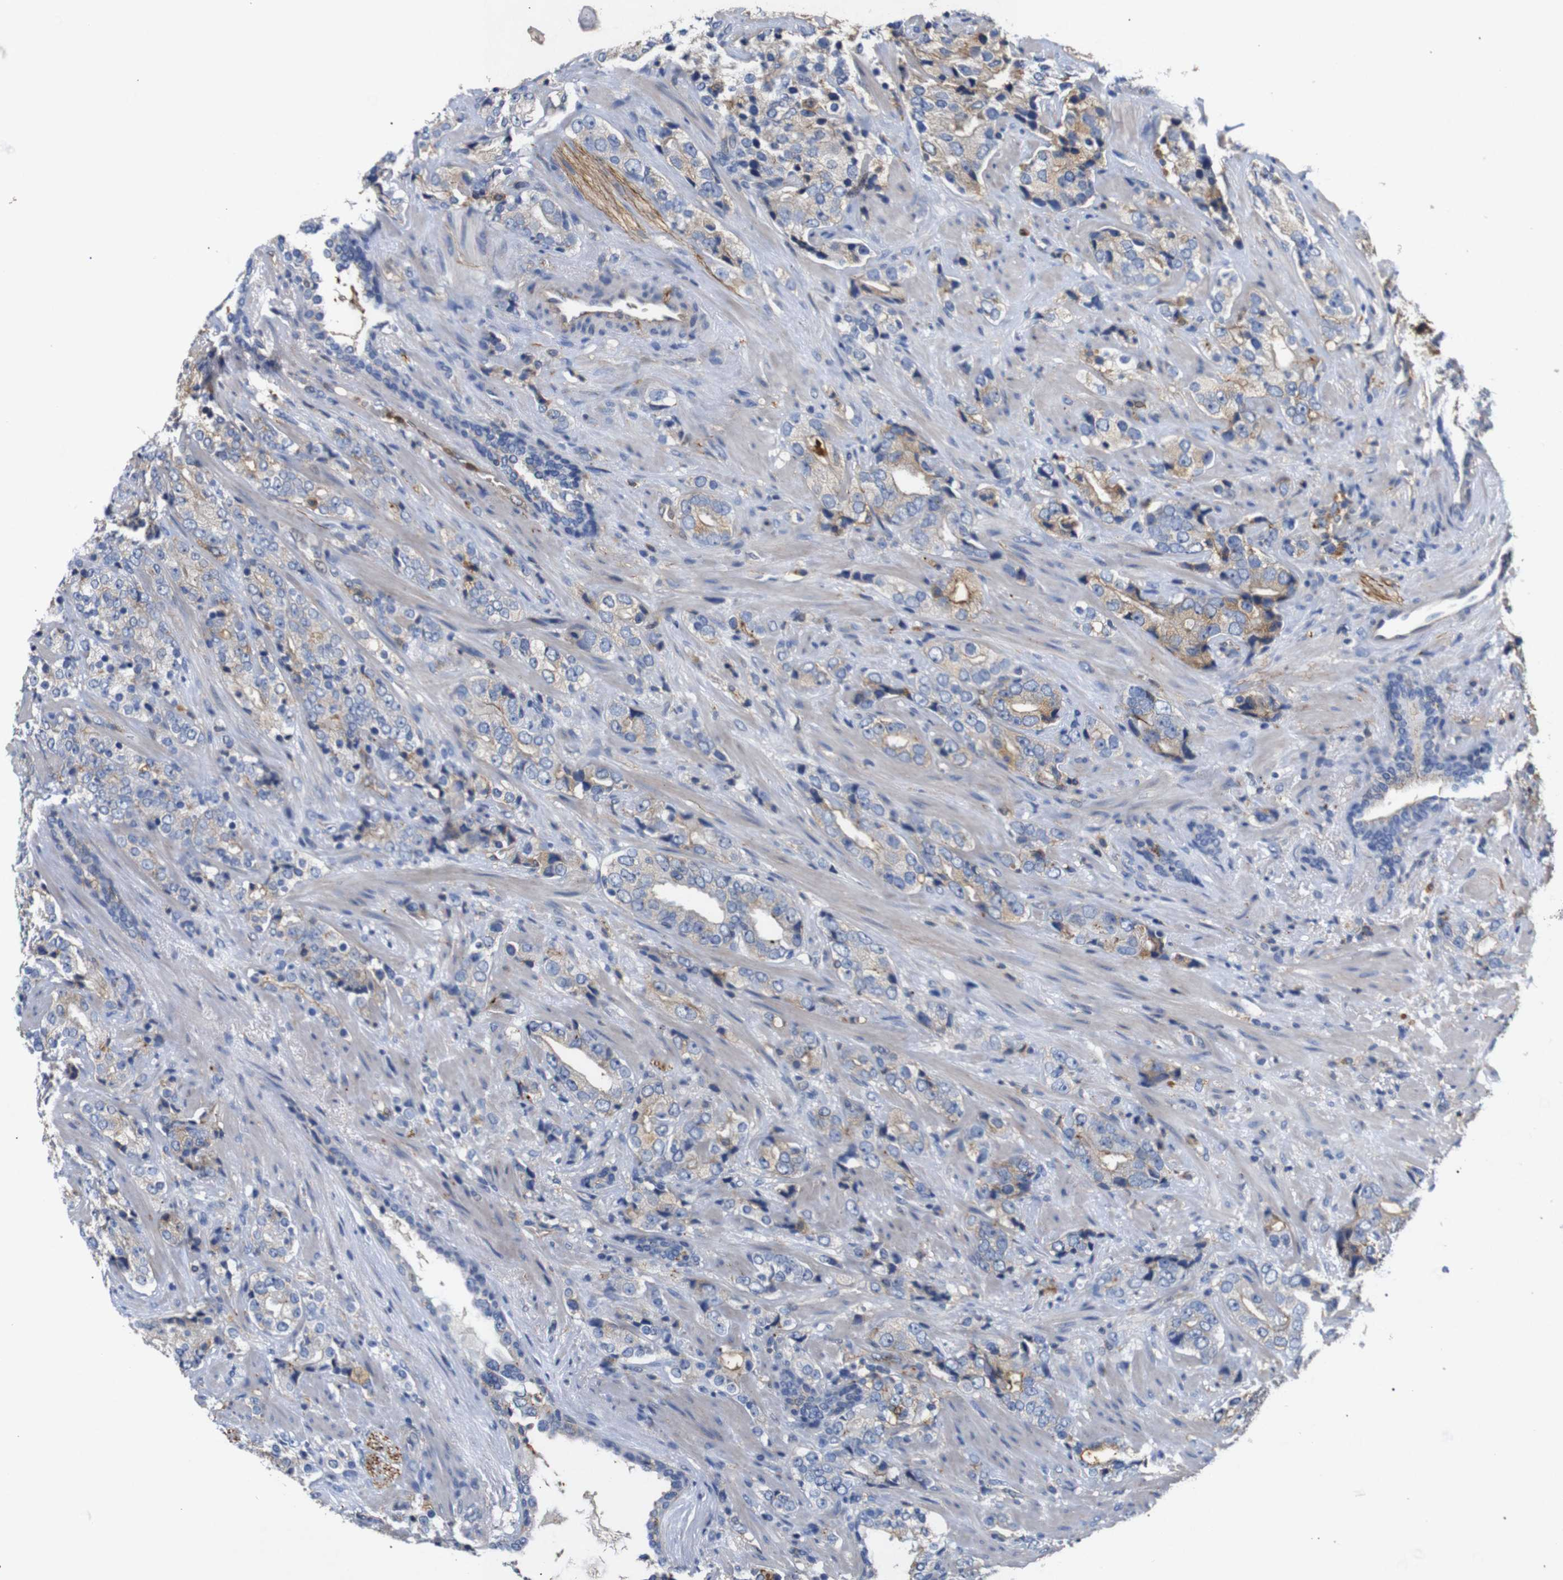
{"staining": {"intensity": "moderate", "quantity": "25%-75%", "location": "cytoplasmic/membranous"}, "tissue": "prostate cancer", "cell_type": "Tumor cells", "image_type": "cancer", "snomed": [{"axis": "morphology", "description": "Adenocarcinoma, High grade"}, {"axis": "topography", "description": "Prostate"}], "caption": "This photomicrograph exhibits IHC staining of human prostate cancer, with medium moderate cytoplasmic/membranous positivity in about 25%-75% of tumor cells.", "gene": "SDCBP", "patient": {"sex": "male", "age": 71}}